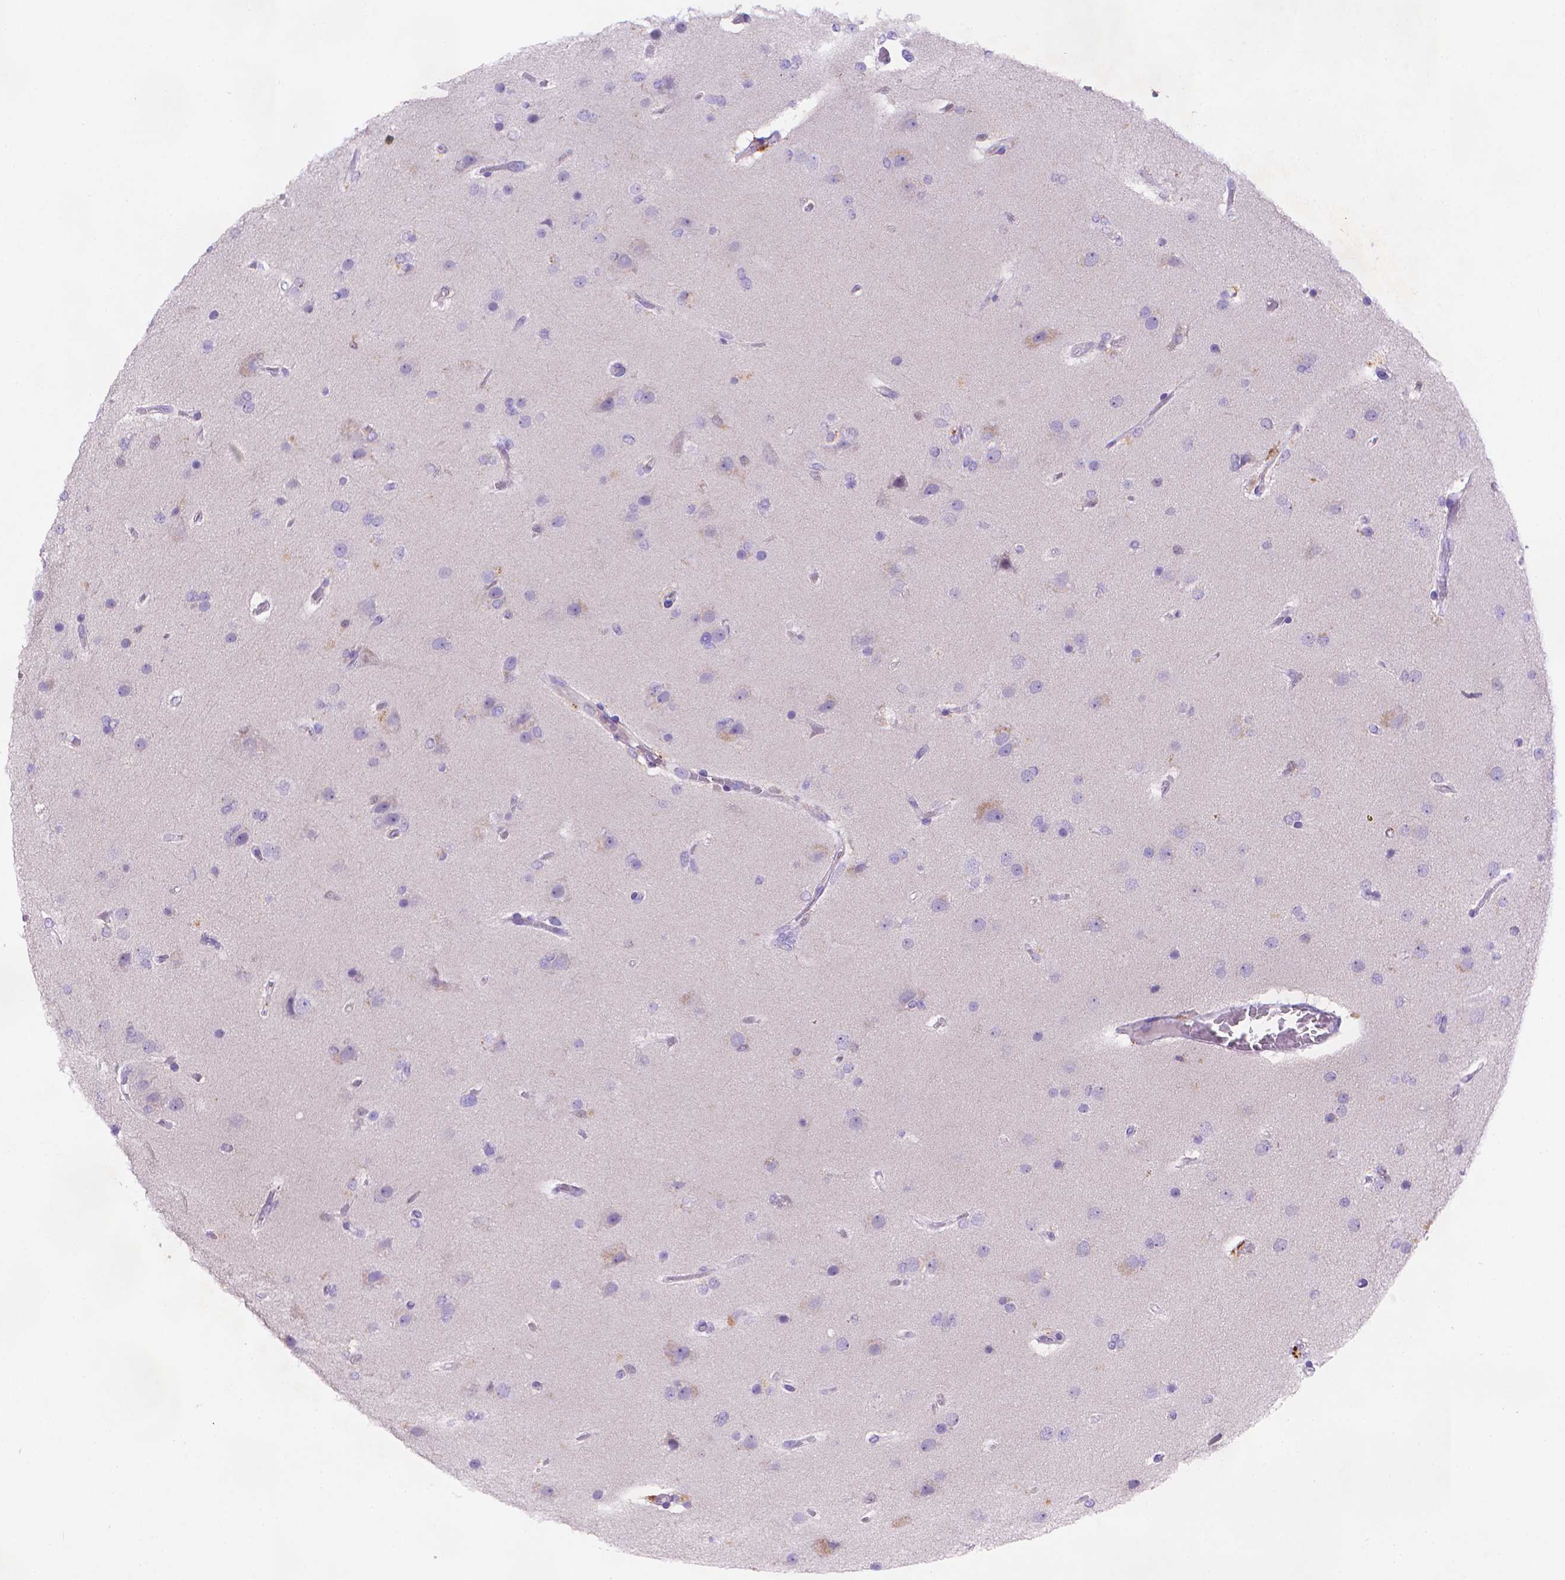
{"staining": {"intensity": "negative", "quantity": "none", "location": "none"}, "tissue": "glioma", "cell_type": "Tumor cells", "image_type": "cancer", "snomed": [{"axis": "morphology", "description": "Glioma, malignant, High grade"}, {"axis": "topography", "description": "Brain"}], "caption": "Protein analysis of malignant glioma (high-grade) shows no significant positivity in tumor cells. (DAB (3,3'-diaminobenzidine) immunohistochemistry, high magnification).", "gene": "FGD2", "patient": {"sex": "female", "age": 61}}